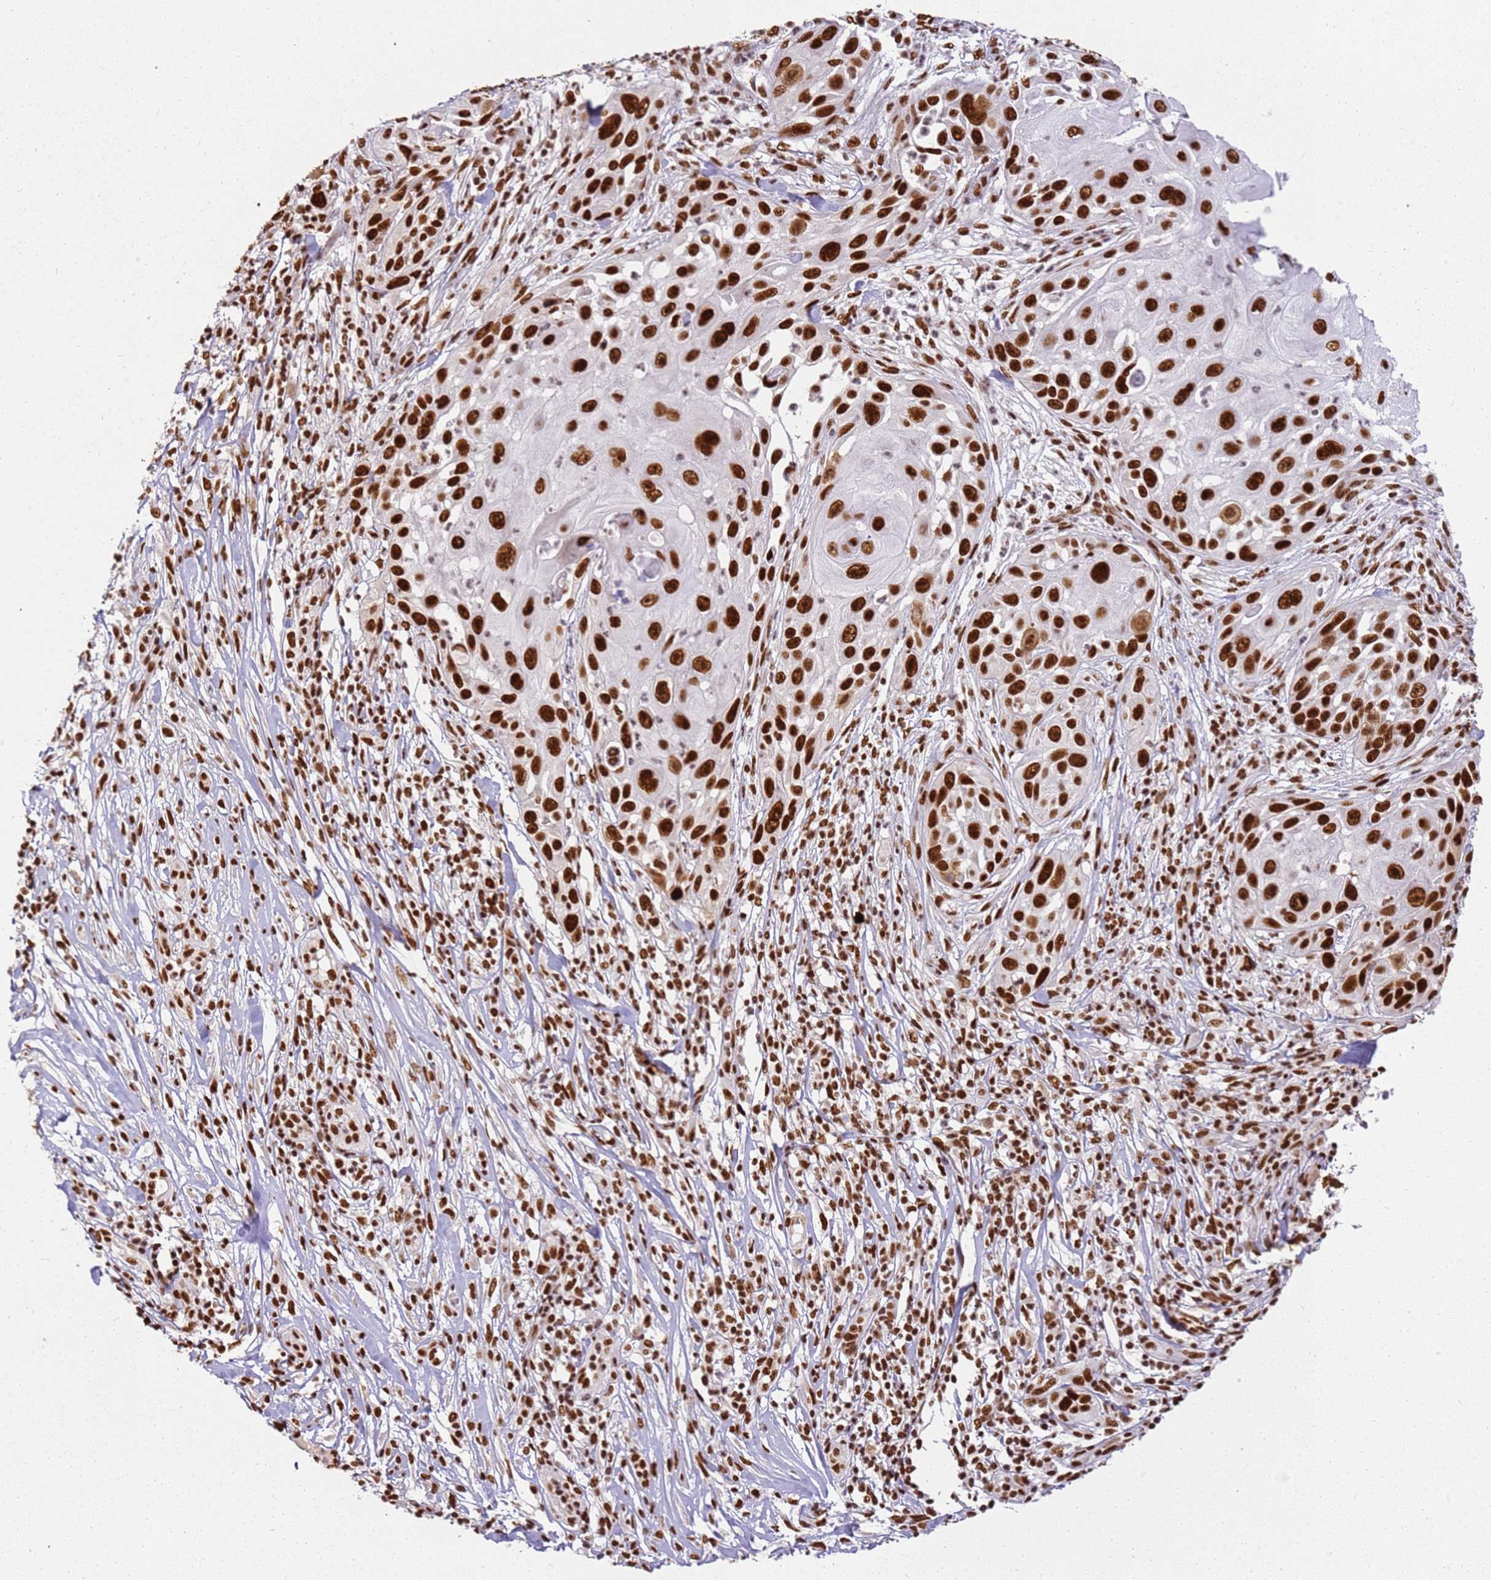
{"staining": {"intensity": "strong", "quantity": ">75%", "location": "nuclear"}, "tissue": "skin cancer", "cell_type": "Tumor cells", "image_type": "cancer", "snomed": [{"axis": "morphology", "description": "Squamous cell carcinoma, NOS"}, {"axis": "topography", "description": "Skin"}], "caption": "Brown immunohistochemical staining in skin squamous cell carcinoma exhibits strong nuclear positivity in about >75% of tumor cells.", "gene": "TENT4A", "patient": {"sex": "female", "age": 44}}